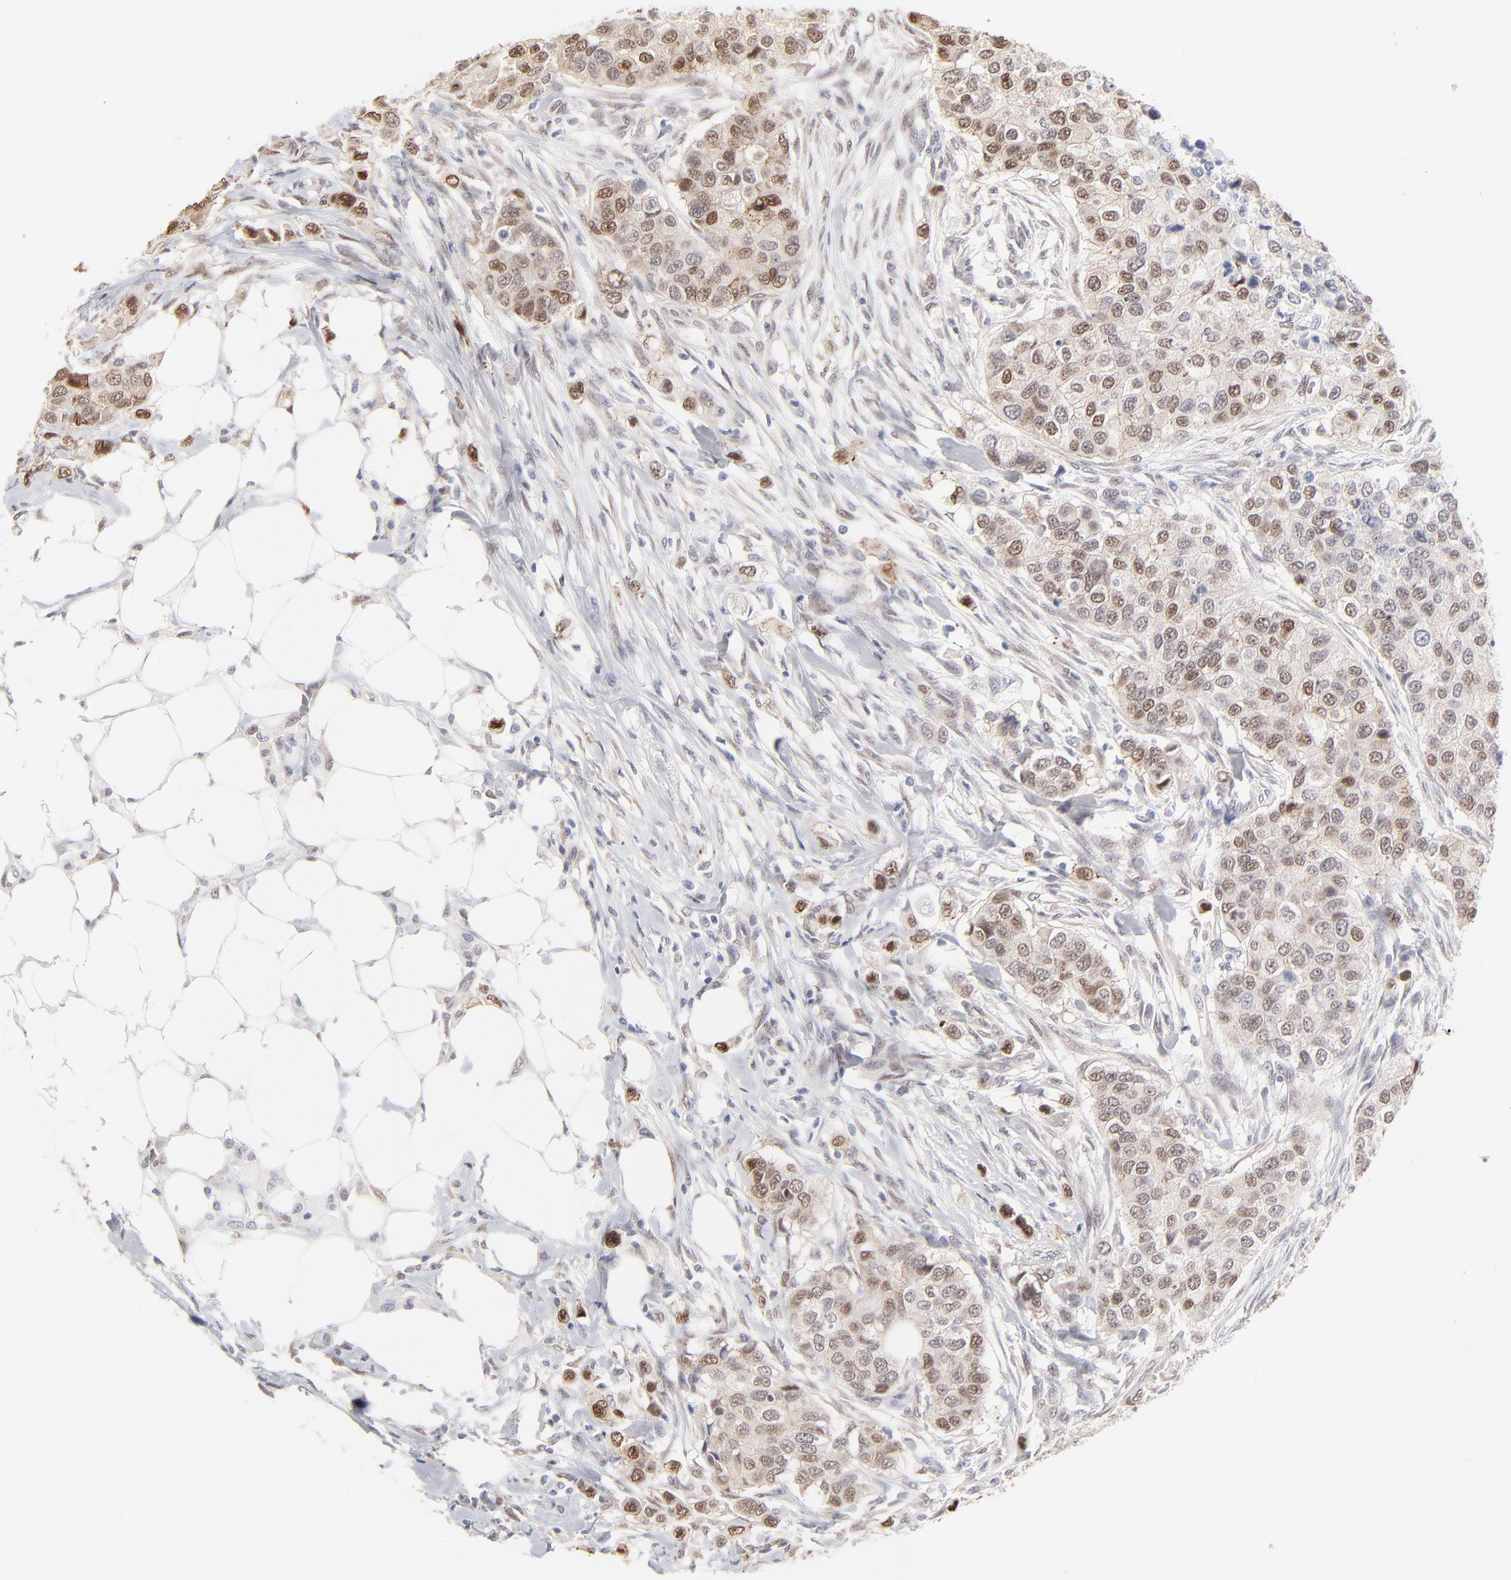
{"staining": {"intensity": "moderate", "quantity": ">75%", "location": "nuclear"}, "tissue": "breast cancer", "cell_type": "Tumor cells", "image_type": "cancer", "snomed": [{"axis": "morphology", "description": "Normal tissue, NOS"}, {"axis": "morphology", "description": "Duct carcinoma"}, {"axis": "topography", "description": "Breast"}], "caption": "Protein expression analysis of human breast cancer (infiltrating ductal carcinoma) reveals moderate nuclear positivity in approximately >75% of tumor cells.", "gene": "RBM3", "patient": {"sex": "female", "age": 49}}